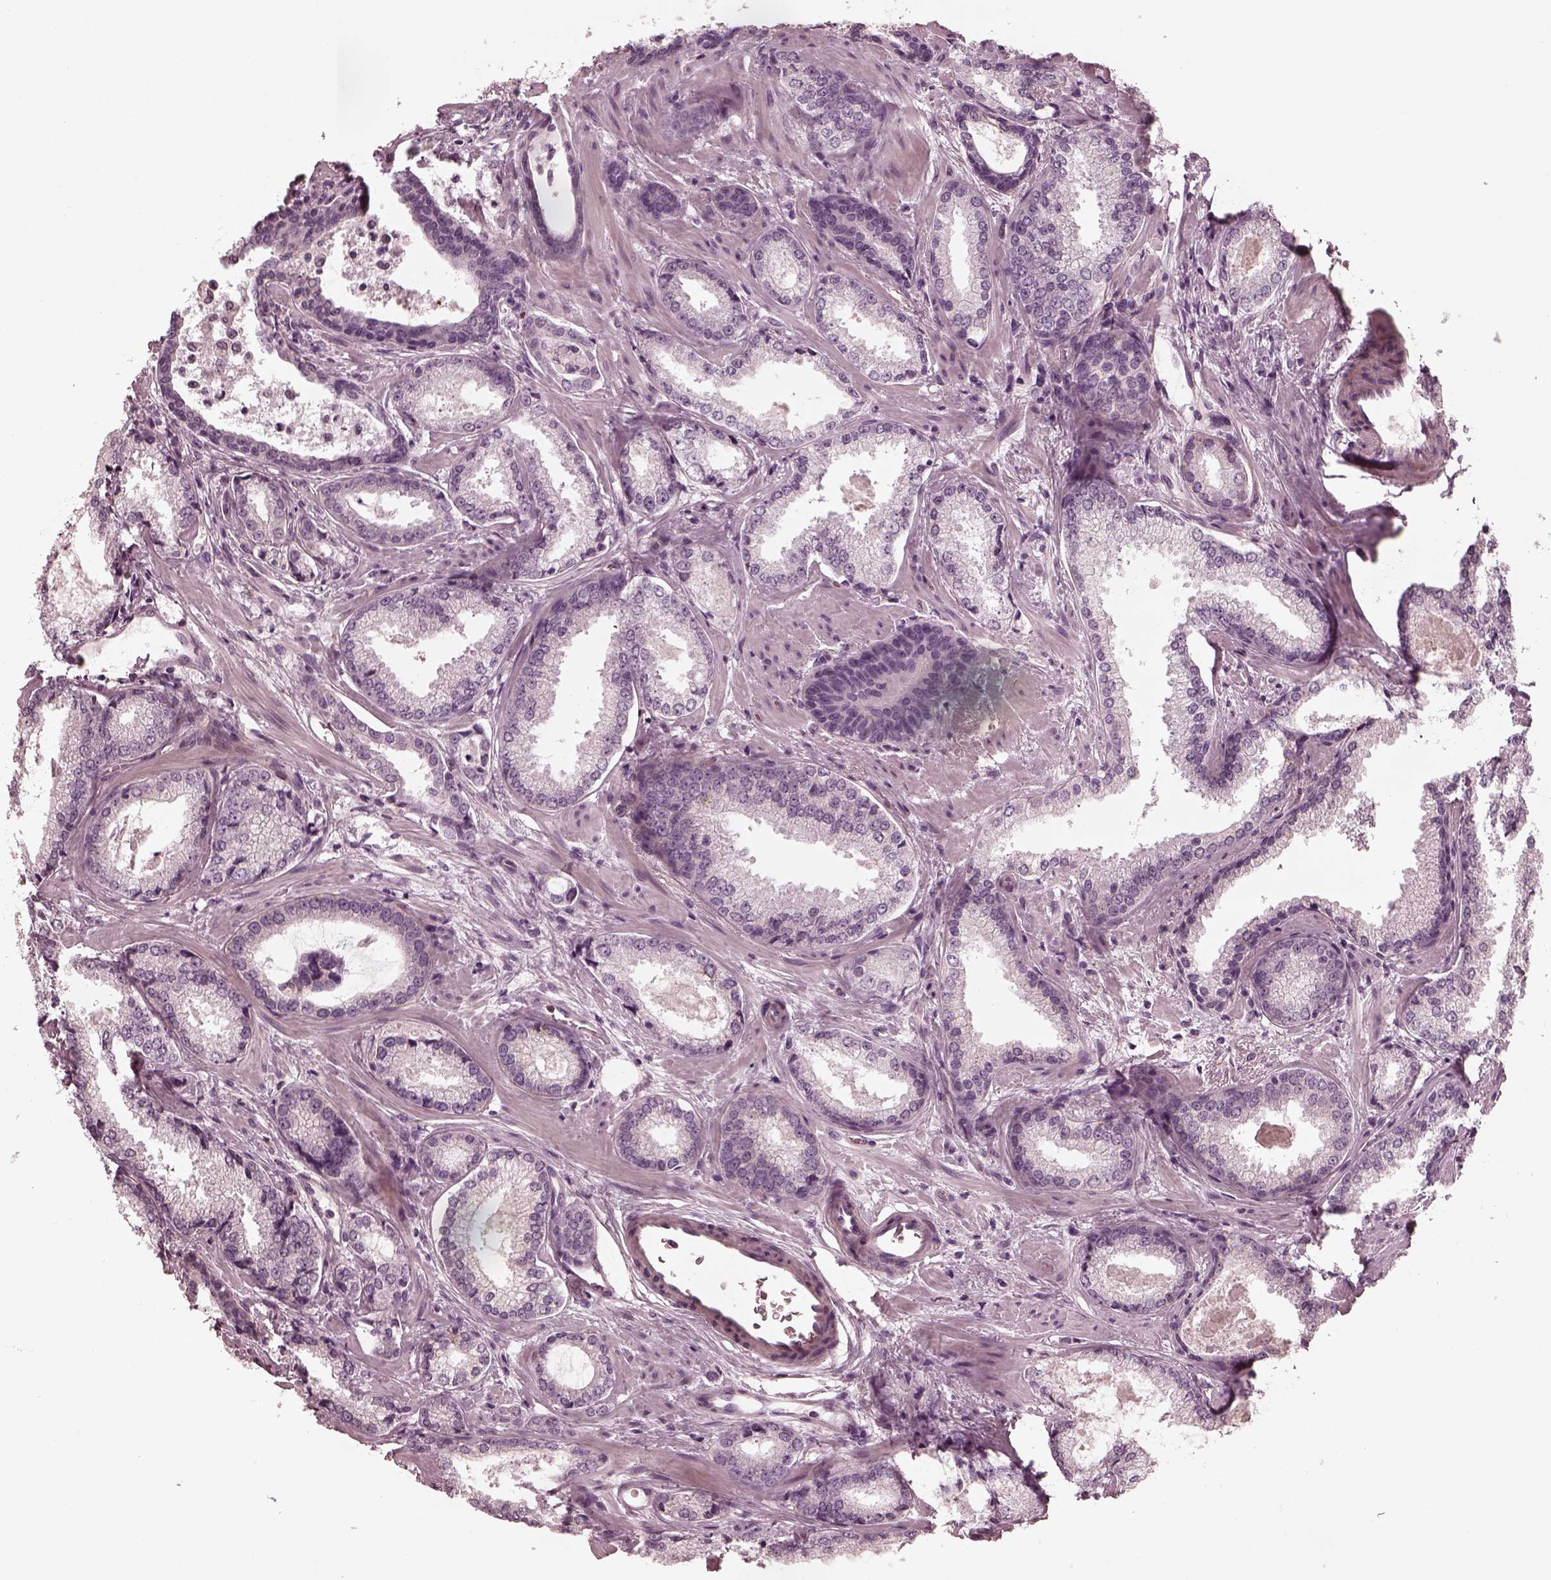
{"staining": {"intensity": "negative", "quantity": "none", "location": "none"}, "tissue": "prostate cancer", "cell_type": "Tumor cells", "image_type": "cancer", "snomed": [{"axis": "morphology", "description": "Adenocarcinoma, Low grade"}, {"axis": "topography", "description": "Prostate"}], "caption": "This is an immunohistochemistry photomicrograph of low-grade adenocarcinoma (prostate). There is no expression in tumor cells.", "gene": "KIF6", "patient": {"sex": "male", "age": 56}}